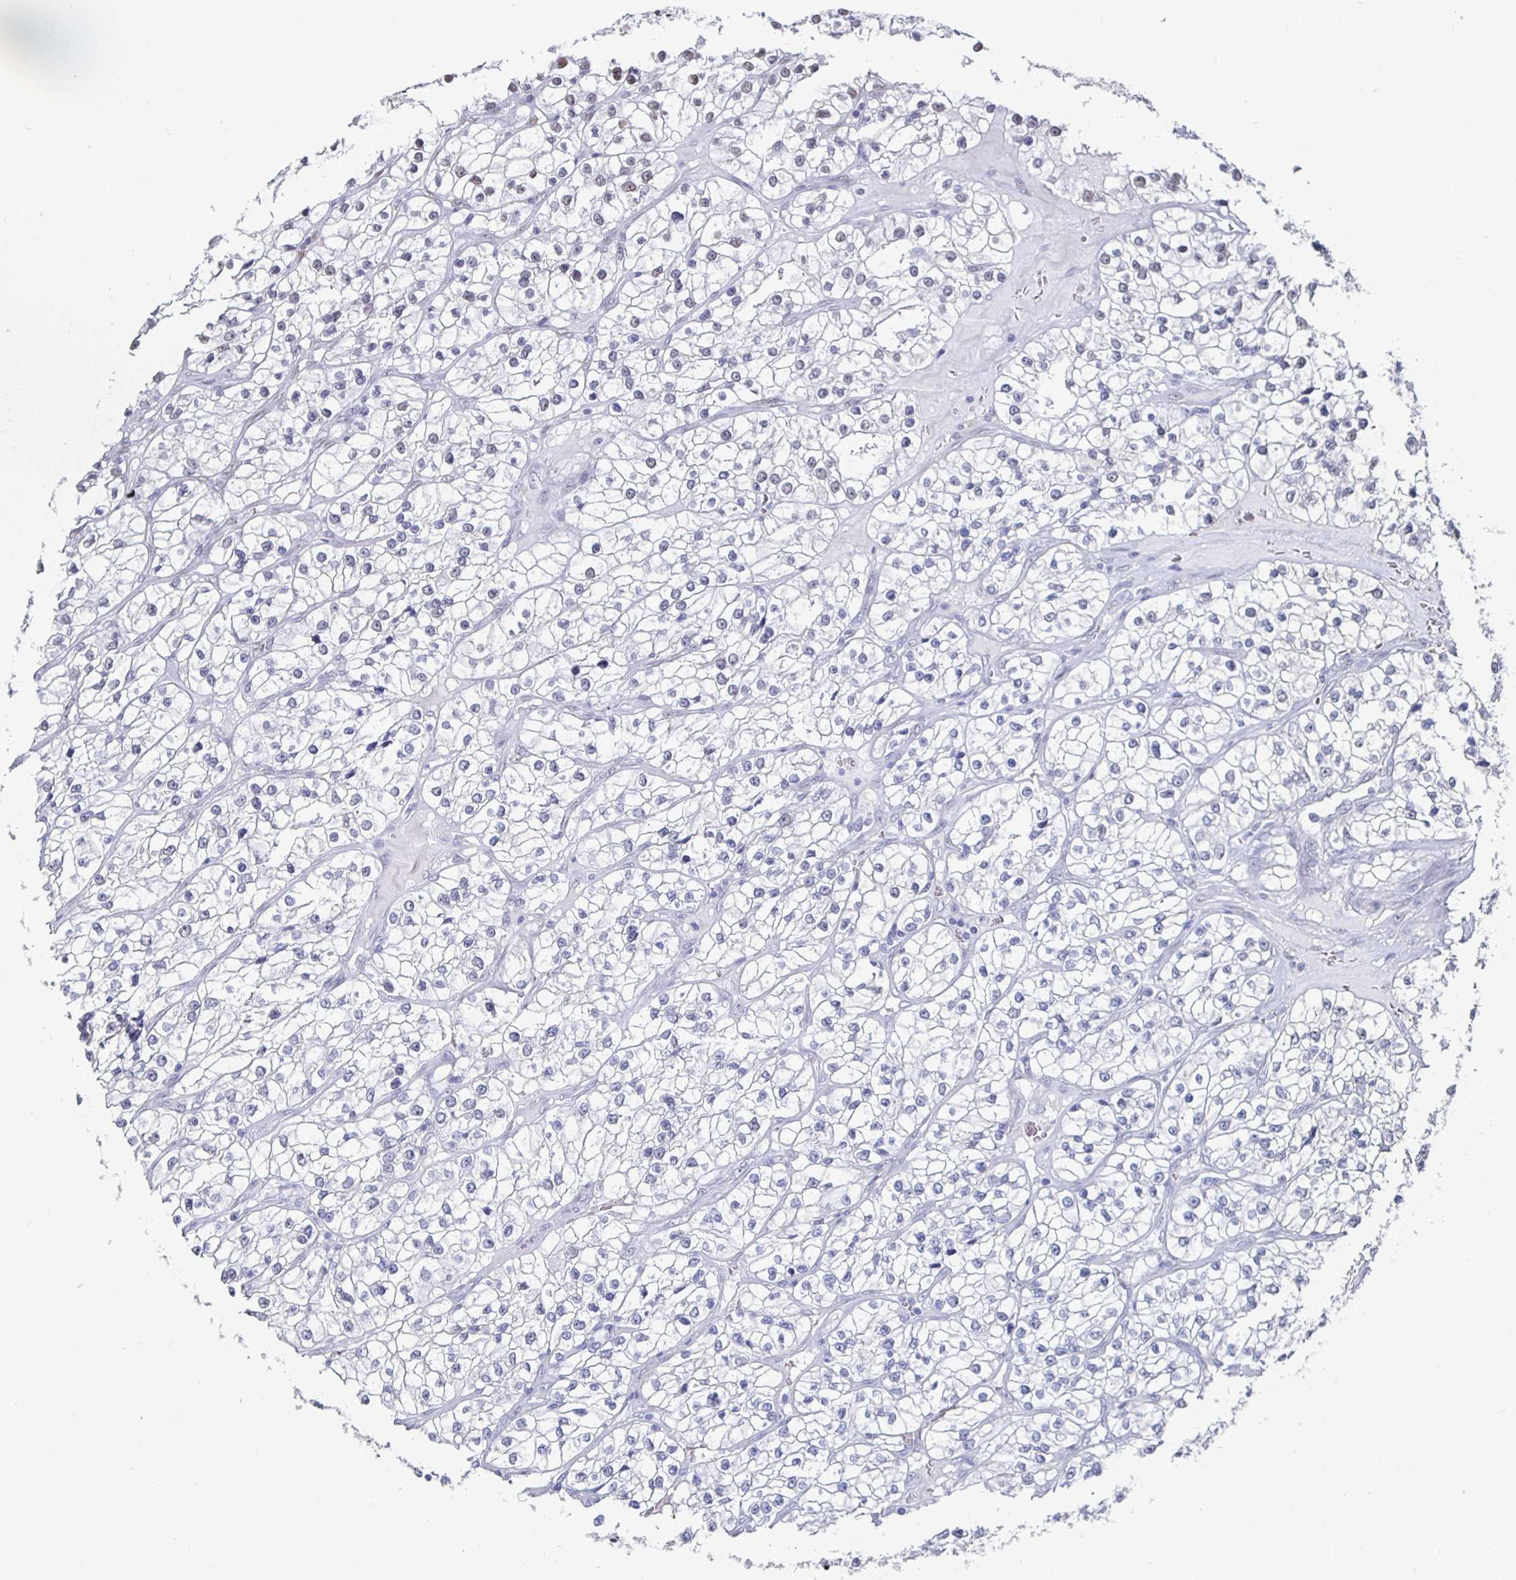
{"staining": {"intensity": "negative", "quantity": "none", "location": "none"}, "tissue": "renal cancer", "cell_type": "Tumor cells", "image_type": "cancer", "snomed": [{"axis": "morphology", "description": "Adenocarcinoma, NOS"}, {"axis": "topography", "description": "Kidney"}], "caption": "A high-resolution micrograph shows immunohistochemistry (IHC) staining of adenocarcinoma (renal), which displays no significant positivity in tumor cells. (DAB (3,3'-diaminobenzidine) immunohistochemistry (IHC) visualized using brightfield microscopy, high magnification).", "gene": "DDX39B", "patient": {"sex": "female", "age": 57}}